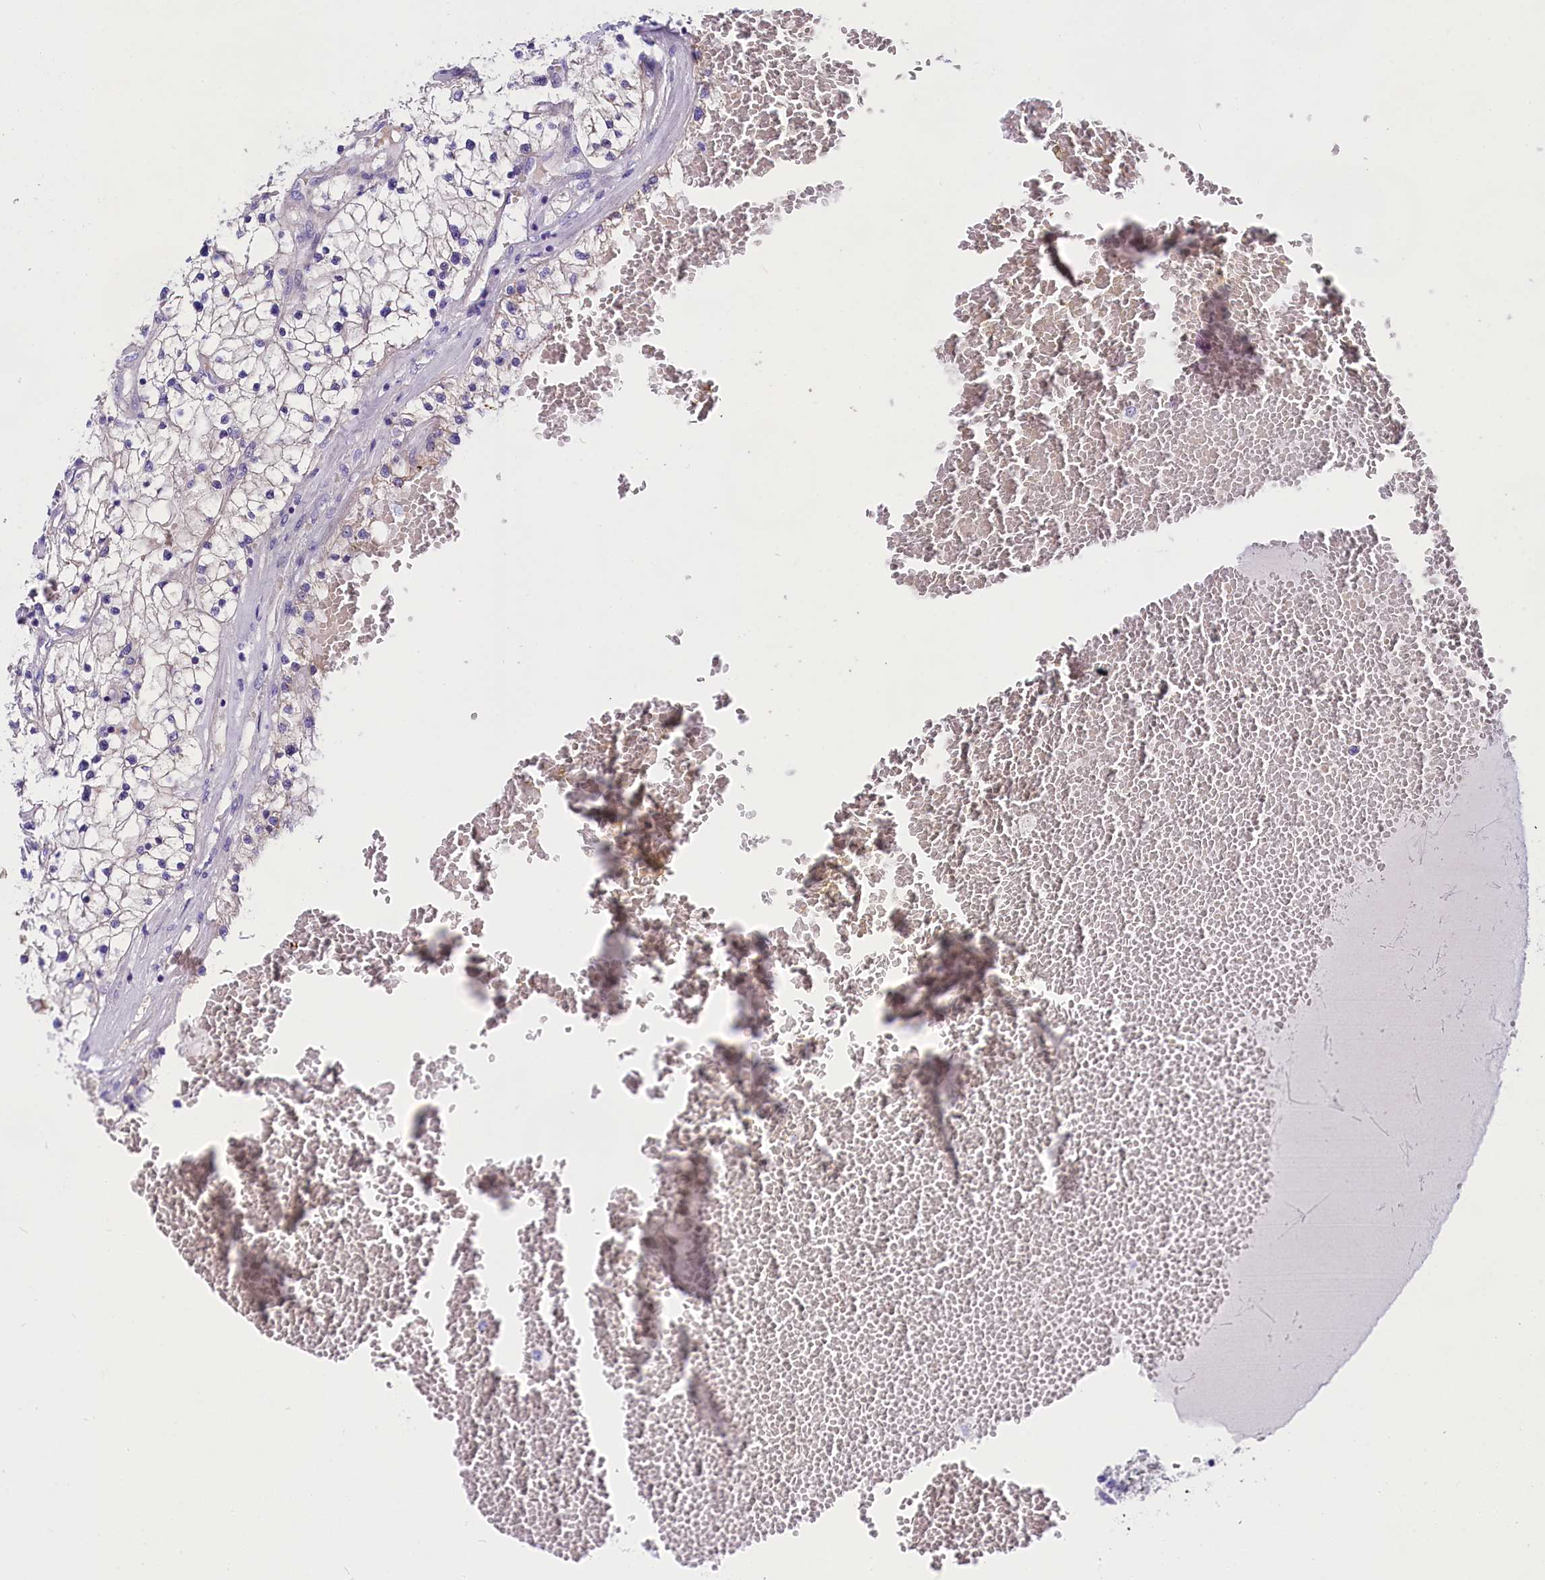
{"staining": {"intensity": "negative", "quantity": "none", "location": "none"}, "tissue": "renal cancer", "cell_type": "Tumor cells", "image_type": "cancer", "snomed": [{"axis": "morphology", "description": "Normal tissue, NOS"}, {"axis": "morphology", "description": "Adenocarcinoma, NOS"}, {"axis": "topography", "description": "Kidney"}], "caption": "There is no significant positivity in tumor cells of renal cancer (adenocarcinoma).", "gene": "PPP1R13L", "patient": {"sex": "male", "age": 68}}